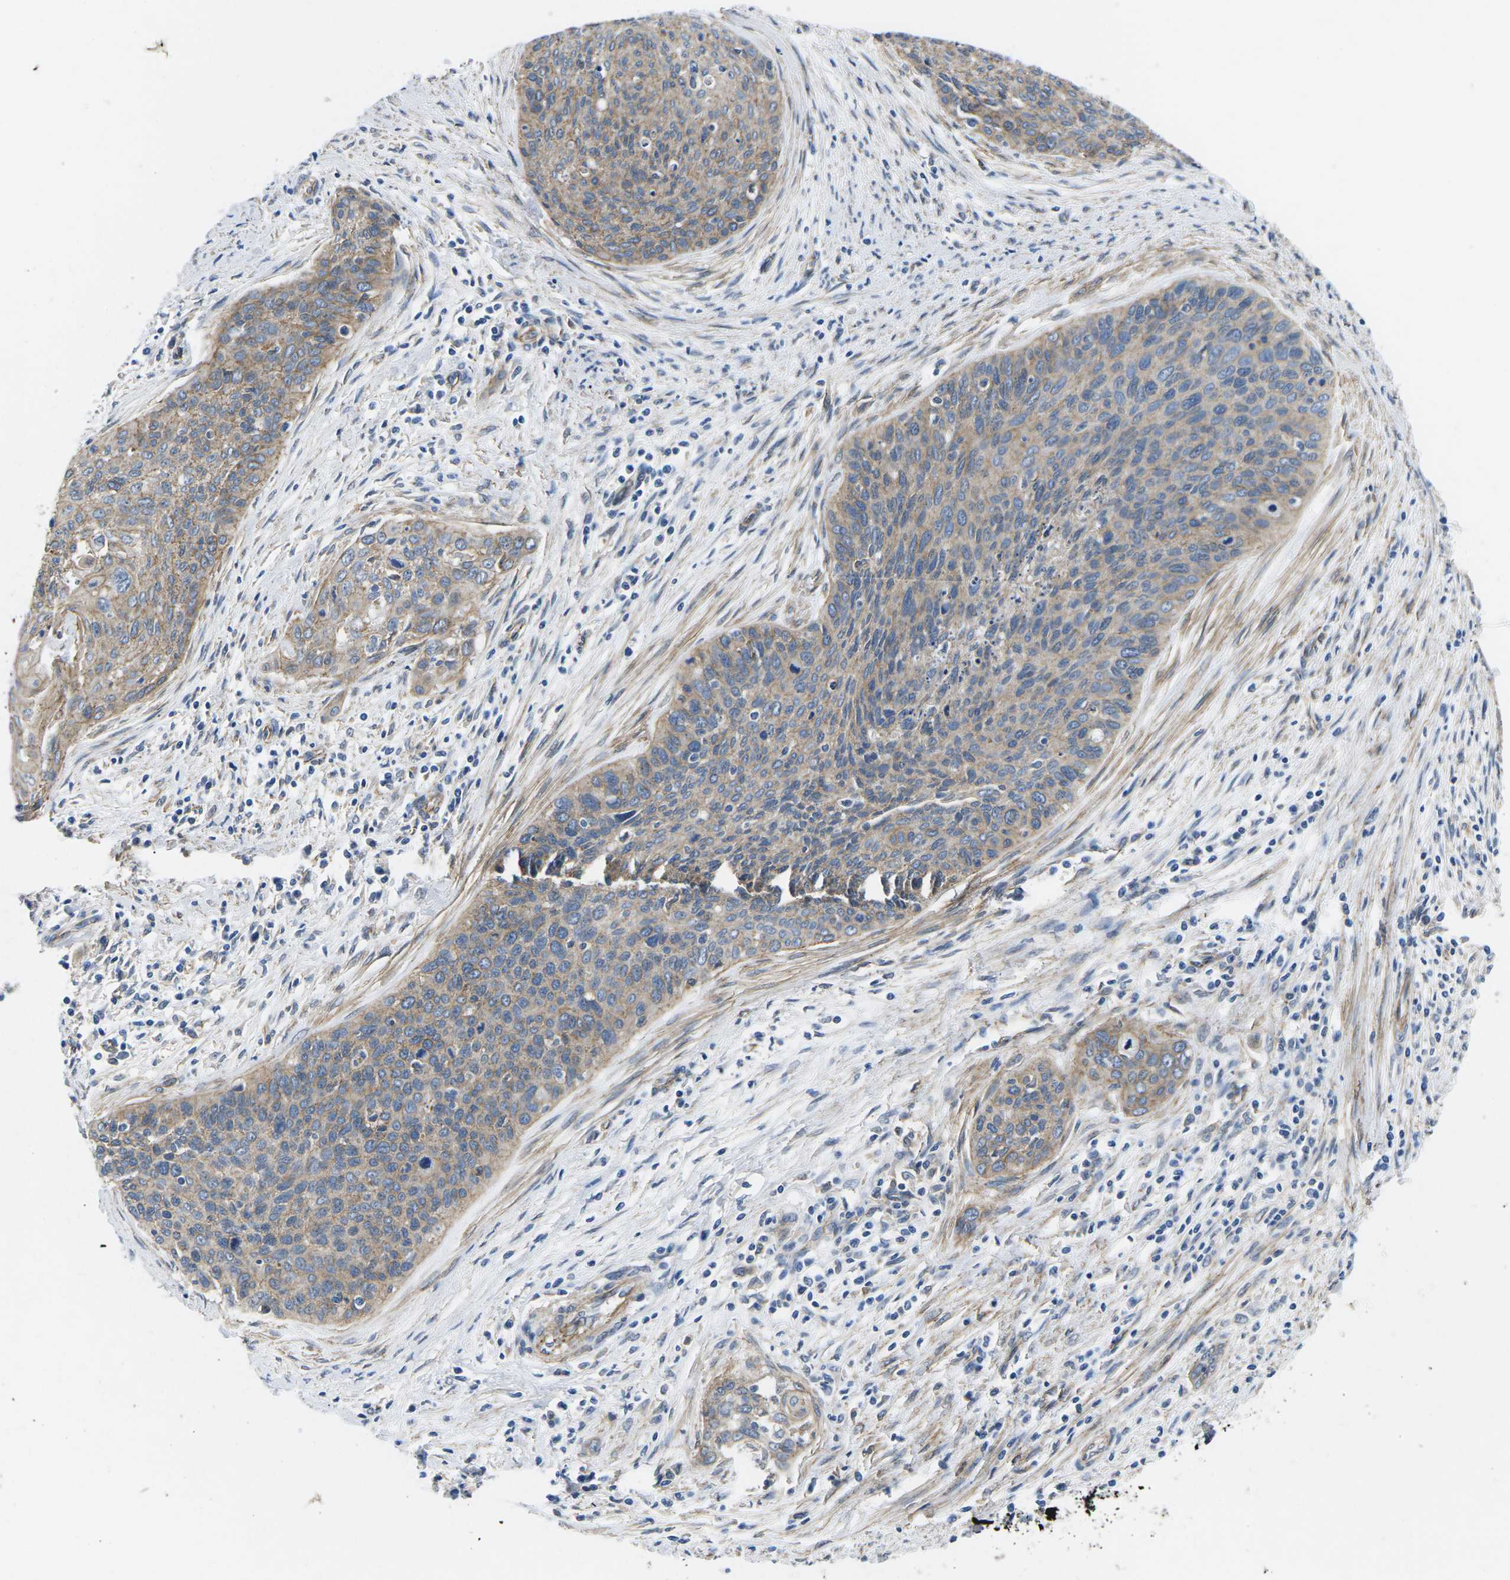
{"staining": {"intensity": "moderate", "quantity": ">75%", "location": "cytoplasmic/membranous"}, "tissue": "cervical cancer", "cell_type": "Tumor cells", "image_type": "cancer", "snomed": [{"axis": "morphology", "description": "Squamous cell carcinoma, NOS"}, {"axis": "topography", "description": "Cervix"}], "caption": "Protein expression analysis of cervical squamous cell carcinoma exhibits moderate cytoplasmic/membranous expression in about >75% of tumor cells.", "gene": "CTNND1", "patient": {"sex": "female", "age": 55}}